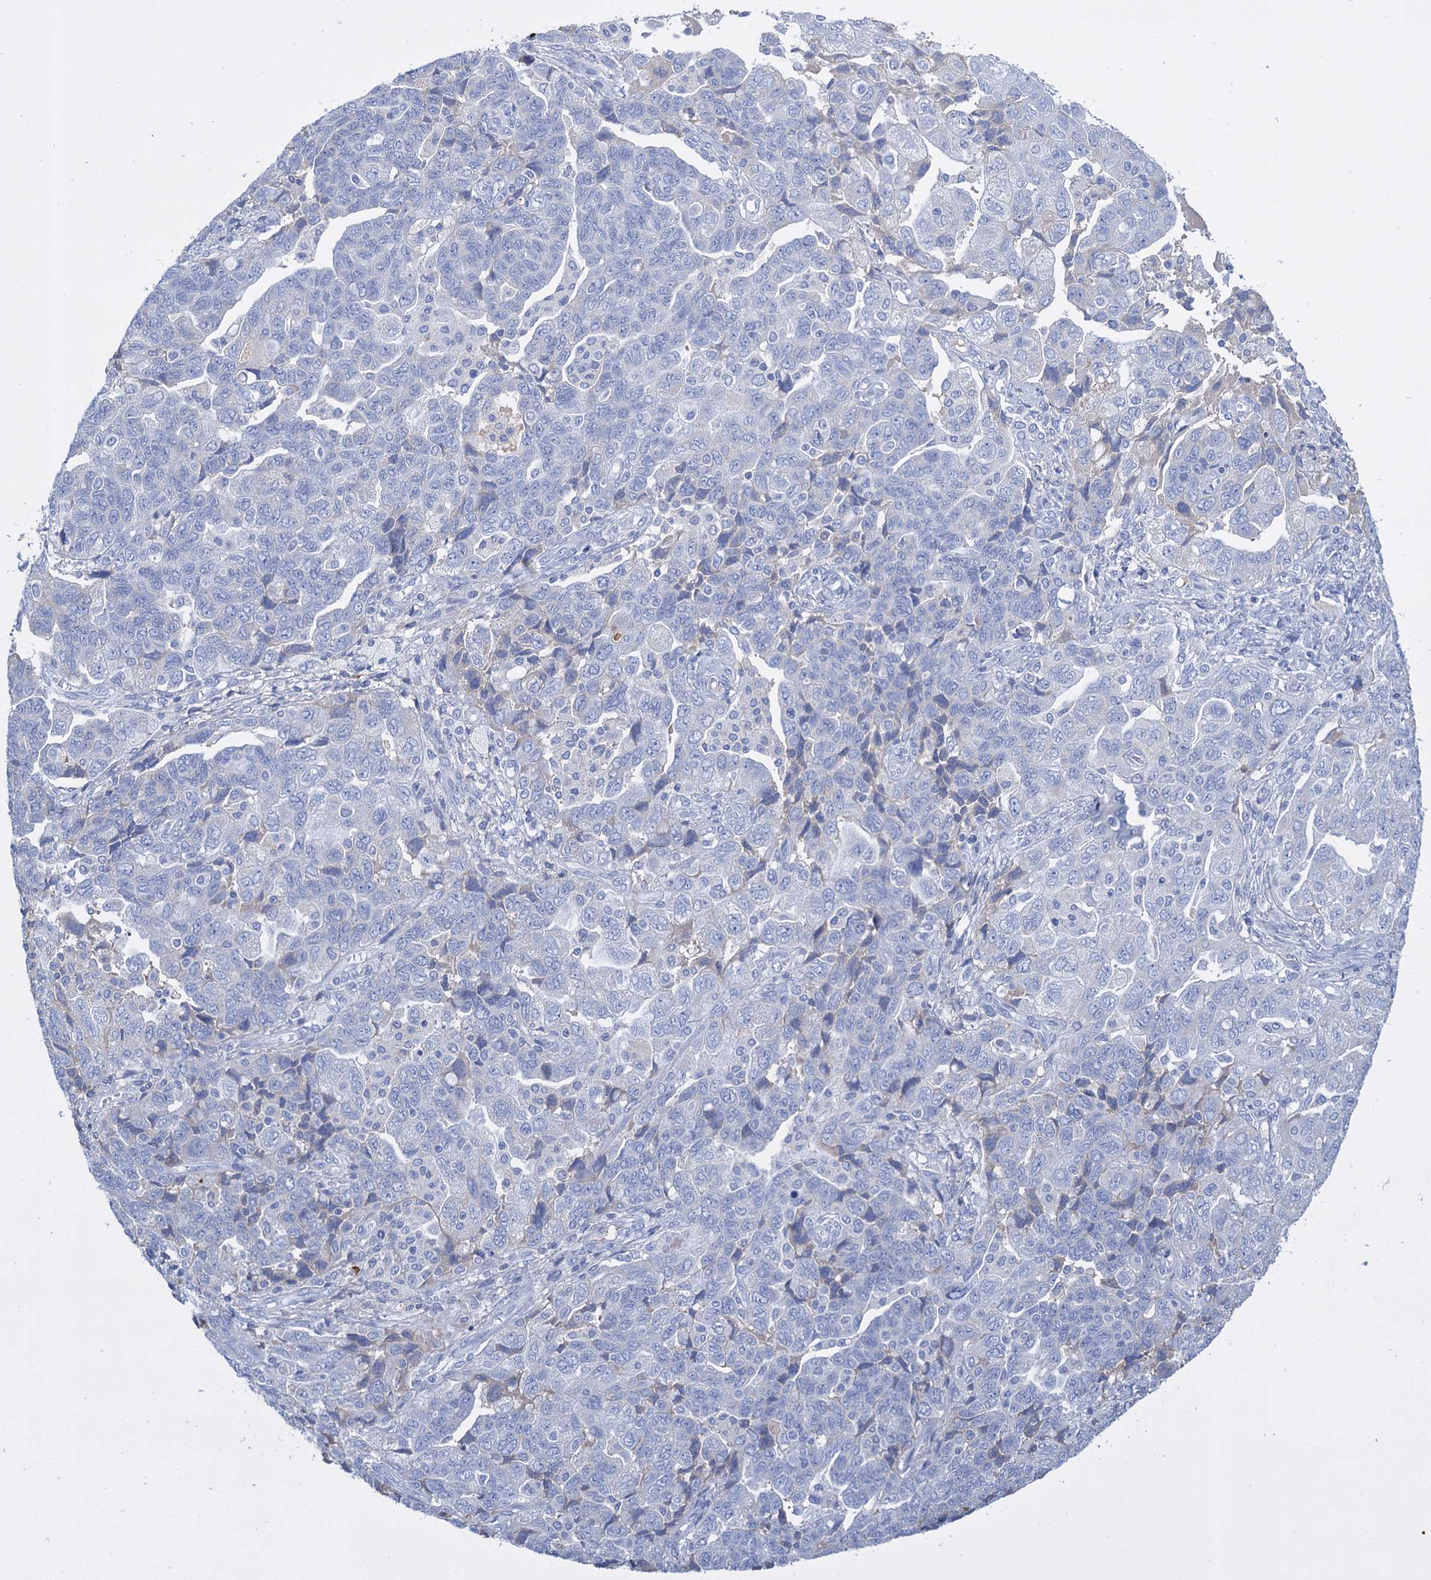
{"staining": {"intensity": "negative", "quantity": "none", "location": "none"}, "tissue": "ovarian cancer", "cell_type": "Tumor cells", "image_type": "cancer", "snomed": [{"axis": "morphology", "description": "Carcinoma, NOS"}, {"axis": "morphology", "description": "Cystadenocarcinoma, serous, NOS"}, {"axis": "topography", "description": "Ovary"}], "caption": "This micrograph is of serous cystadenocarcinoma (ovarian) stained with immunohistochemistry to label a protein in brown with the nuclei are counter-stained blue. There is no expression in tumor cells.", "gene": "FBXW12", "patient": {"sex": "female", "age": 69}}